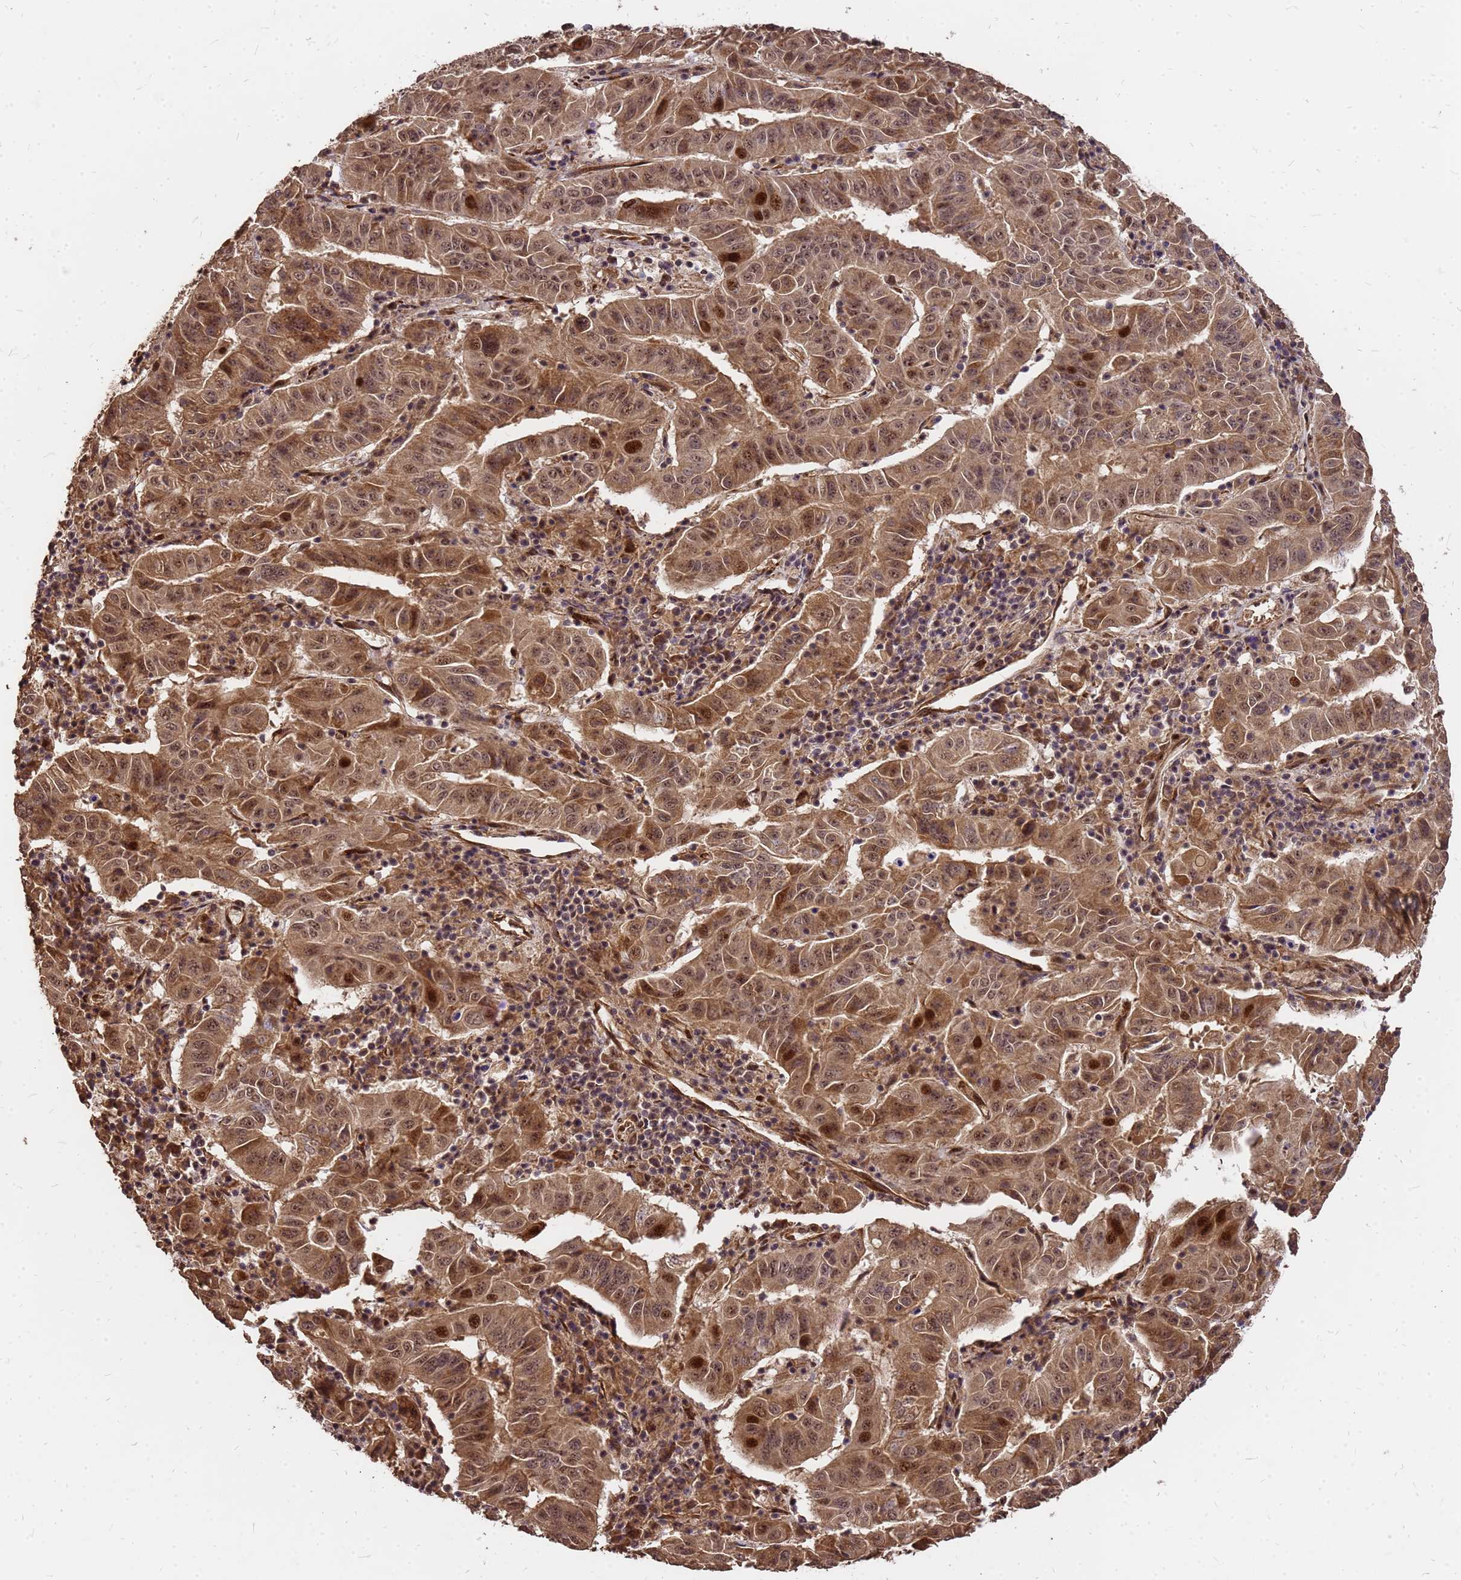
{"staining": {"intensity": "moderate", "quantity": ">75%", "location": "cytoplasmic/membranous,nuclear"}, "tissue": "pancreatic cancer", "cell_type": "Tumor cells", "image_type": "cancer", "snomed": [{"axis": "morphology", "description": "Adenocarcinoma, NOS"}, {"axis": "topography", "description": "Pancreas"}], "caption": "Protein staining shows moderate cytoplasmic/membranous and nuclear positivity in about >75% of tumor cells in pancreatic cancer (adenocarcinoma).", "gene": "GPATCH8", "patient": {"sex": "male", "age": 63}}